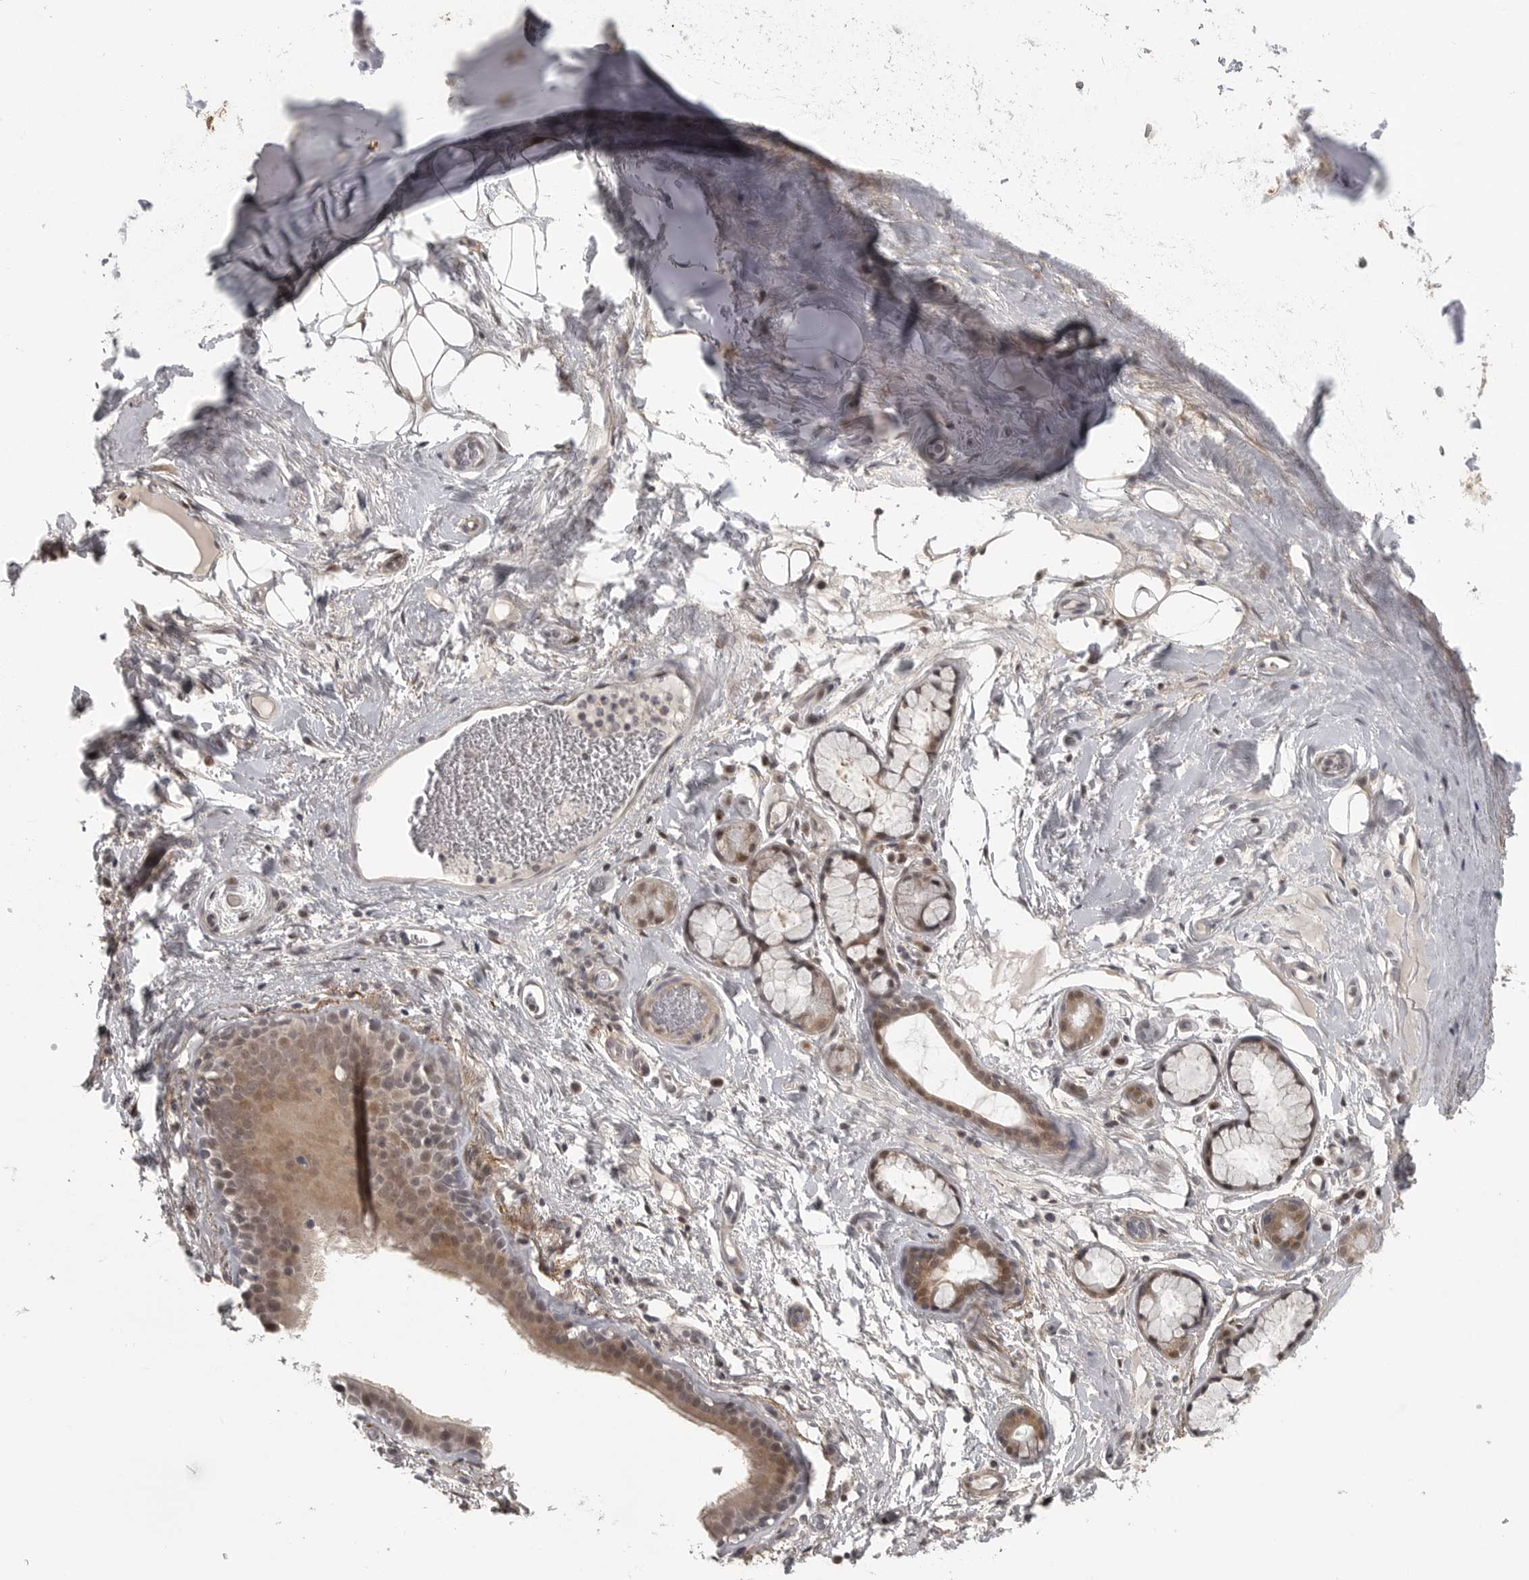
{"staining": {"intensity": "moderate", "quantity": "25%-75%", "location": "cytoplasmic/membranous"}, "tissue": "adipose tissue", "cell_type": "Adipocytes", "image_type": "normal", "snomed": [{"axis": "morphology", "description": "Normal tissue, NOS"}, {"axis": "topography", "description": "Cartilage tissue"}], "caption": "About 25%-75% of adipocytes in benign adipose tissue exhibit moderate cytoplasmic/membranous protein positivity as visualized by brown immunohistochemical staining.", "gene": "UROD", "patient": {"sex": "female", "age": 63}}